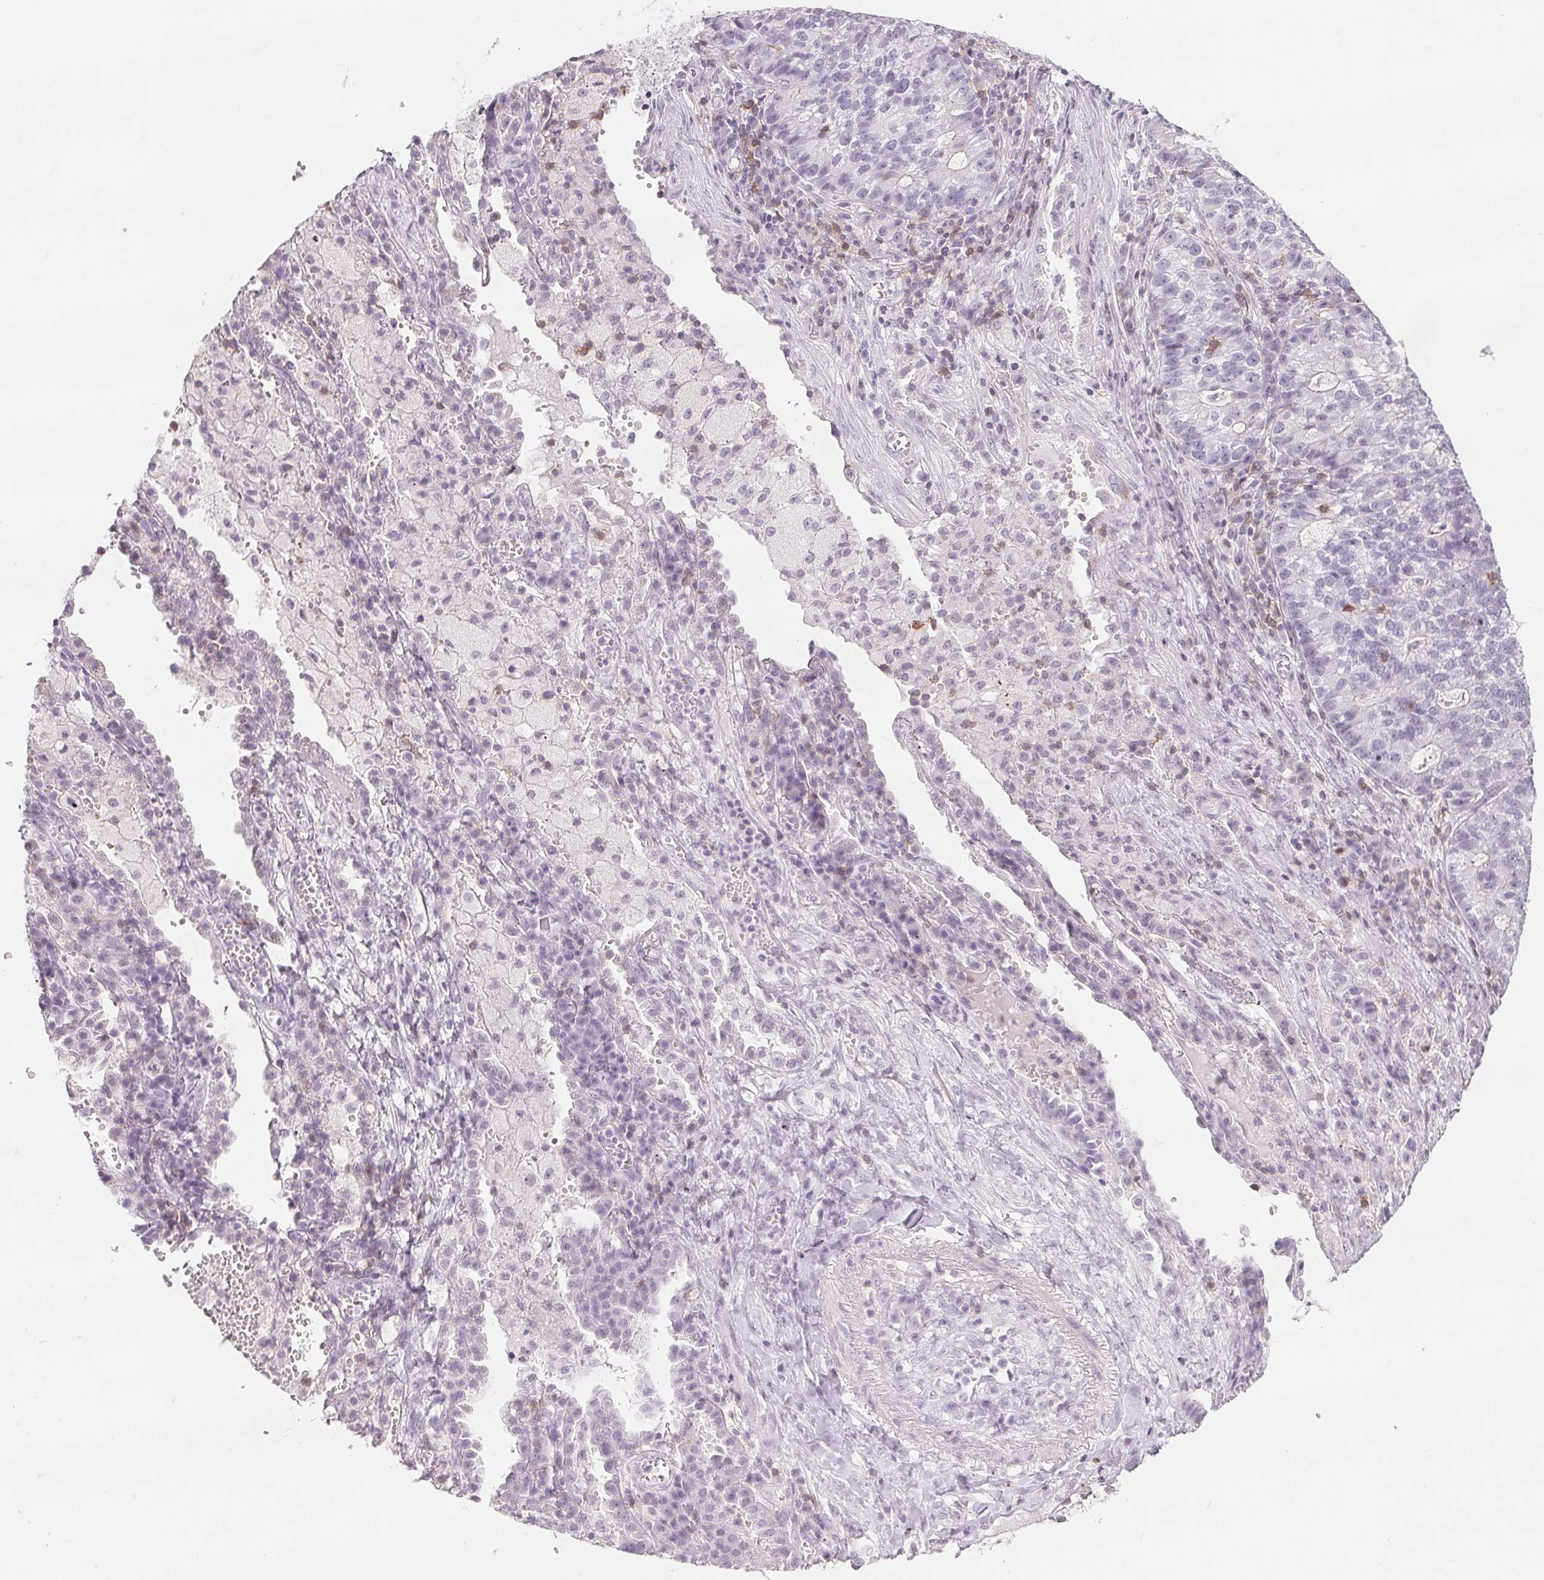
{"staining": {"intensity": "negative", "quantity": "none", "location": "none"}, "tissue": "lung cancer", "cell_type": "Tumor cells", "image_type": "cancer", "snomed": [{"axis": "morphology", "description": "Adenocarcinoma, NOS"}, {"axis": "topography", "description": "Lung"}], "caption": "Lung adenocarcinoma was stained to show a protein in brown. There is no significant staining in tumor cells.", "gene": "CD69", "patient": {"sex": "male", "age": 57}}